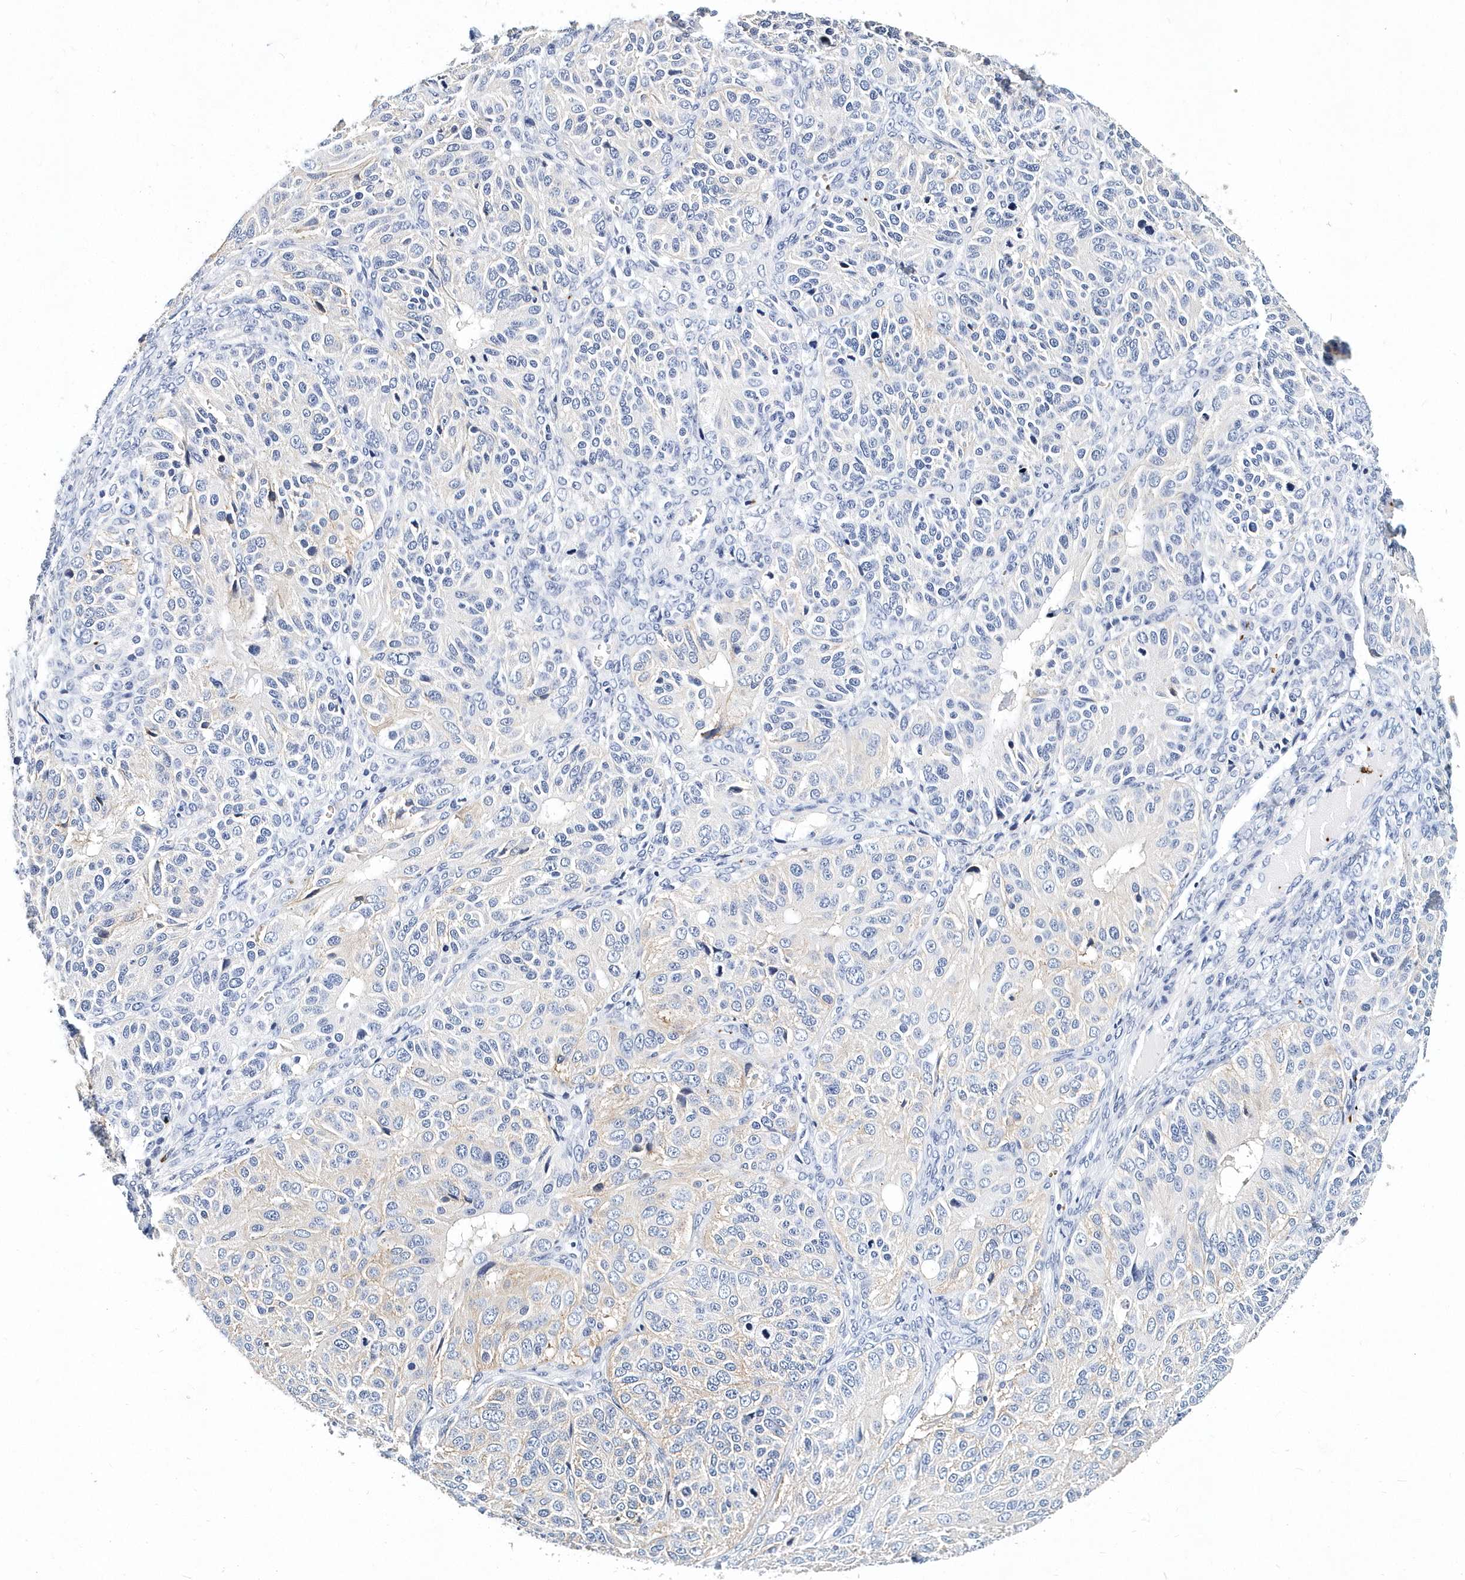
{"staining": {"intensity": "negative", "quantity": "none", "location": "none"}, "tissue": "ovarian cancer", "cell_type": "Tumor cells", "image_type": "cancer", "snomed": [{"axis": "morphology", "description": "Carcinoma, endometroid"}, {"axis": "topography", "description": "Ovary"}], "caption": "This is a micrograph of IHC staining of ovarian endometroid carcinoma, which shows no positivity in tumor cells. Nuclei are stained in blue.", "gene": "ITGA2B", "patient": {"sex": "female", "age": 51}}